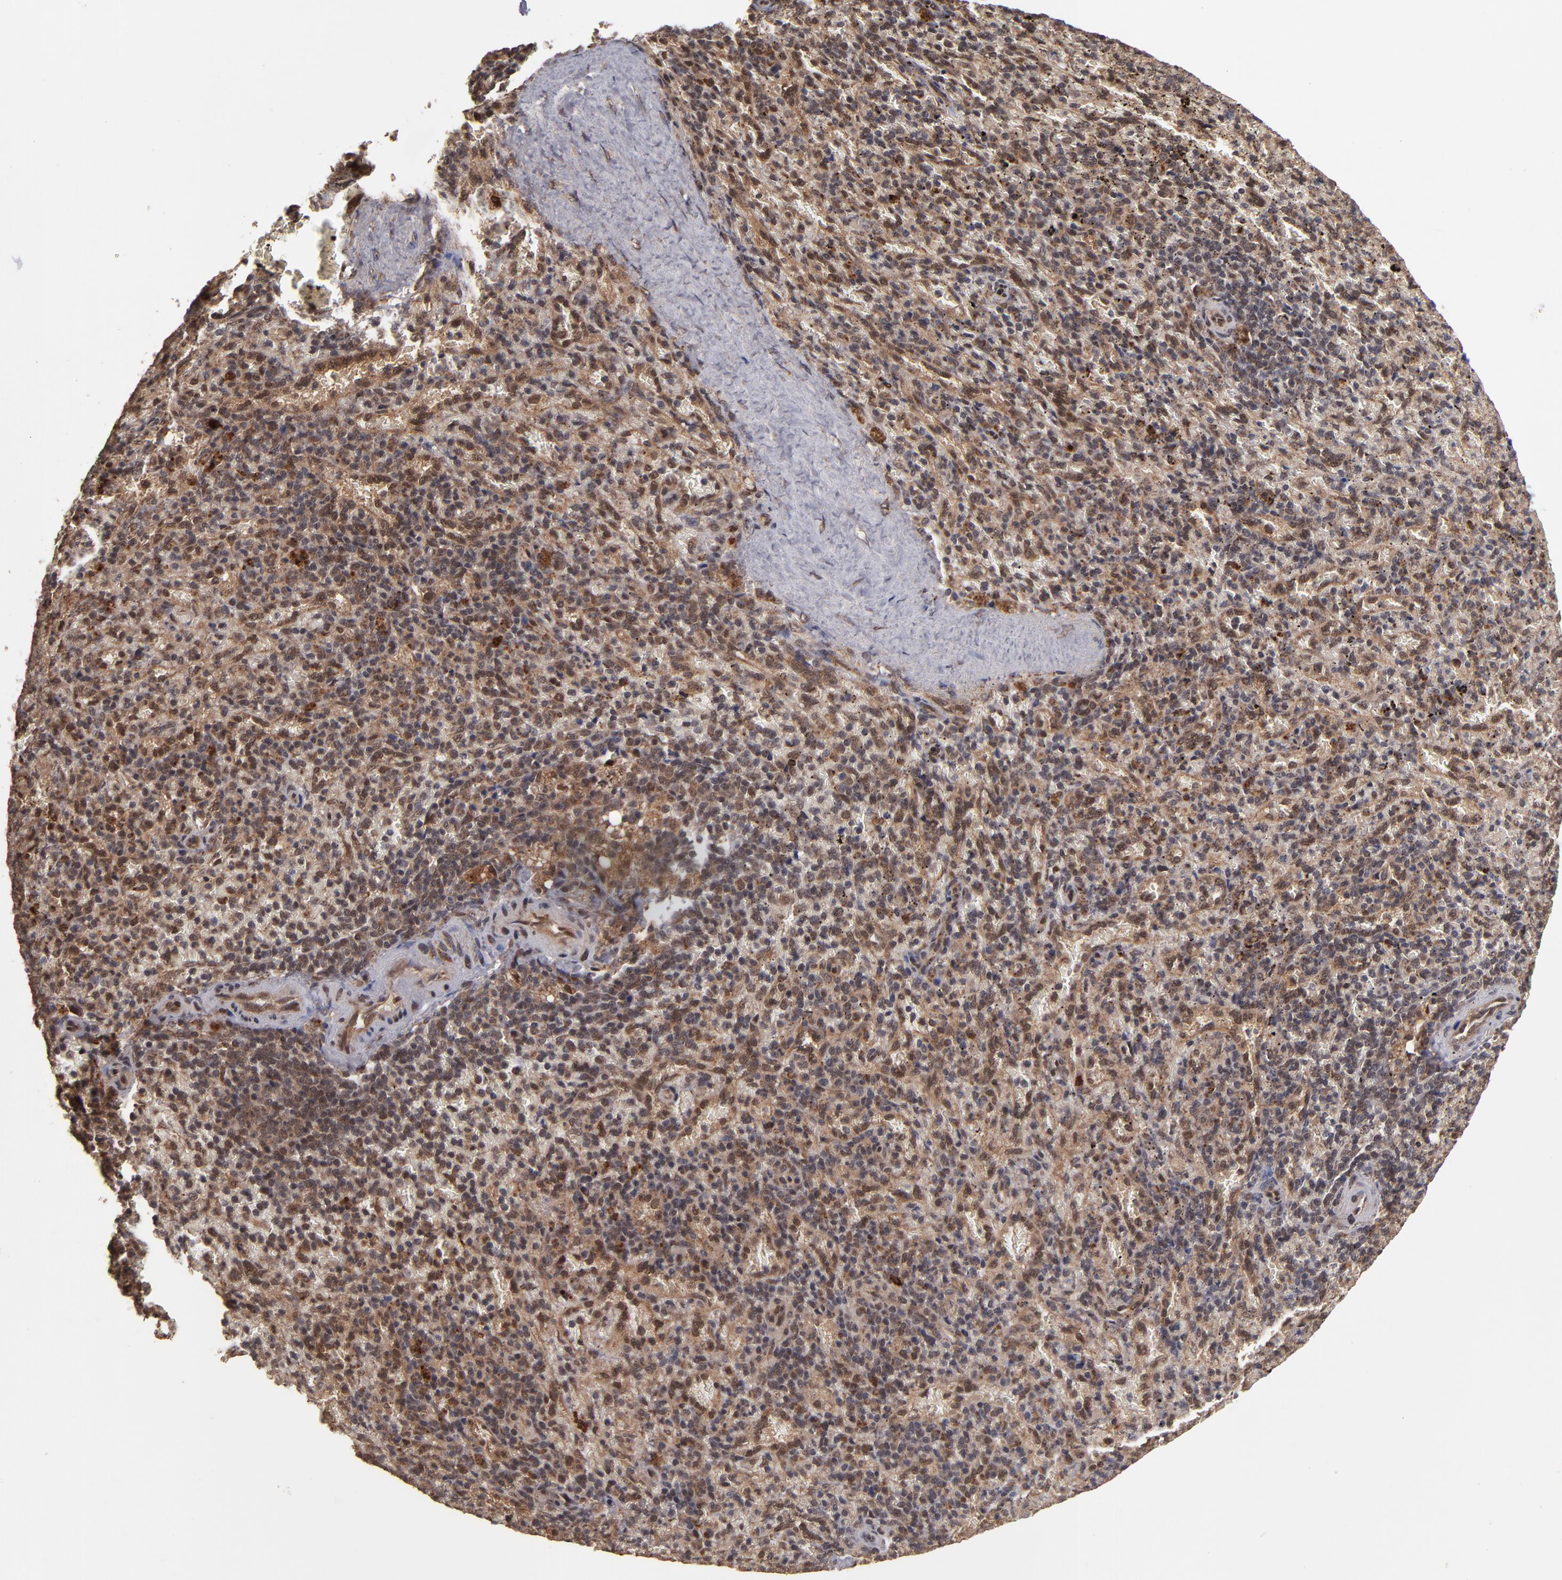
{"staining": {"intensity": "moderate", "quantity": "25%-75%", "location": "cytoplasmic/membranous"}, "tissue": "spleen", "cell_type": "Cells in red pulp", "image_type": "normal", "snomed": [{"axis": "morphology", "description": "Normal tissue, NOS"}, {"axis": "topography", "description": "Spleen"}], "caption": "IHC micrograph of benign spleen: human spleen stained using IHC displays medium levels of moderate protein expression localized specifically in the cytoplasmic/membranous of cells in red pulp, appearing as a cytoplasmic/membranous brown color.", "gene": "CUL5", "patient": {"sex": "female", "age": 43}}